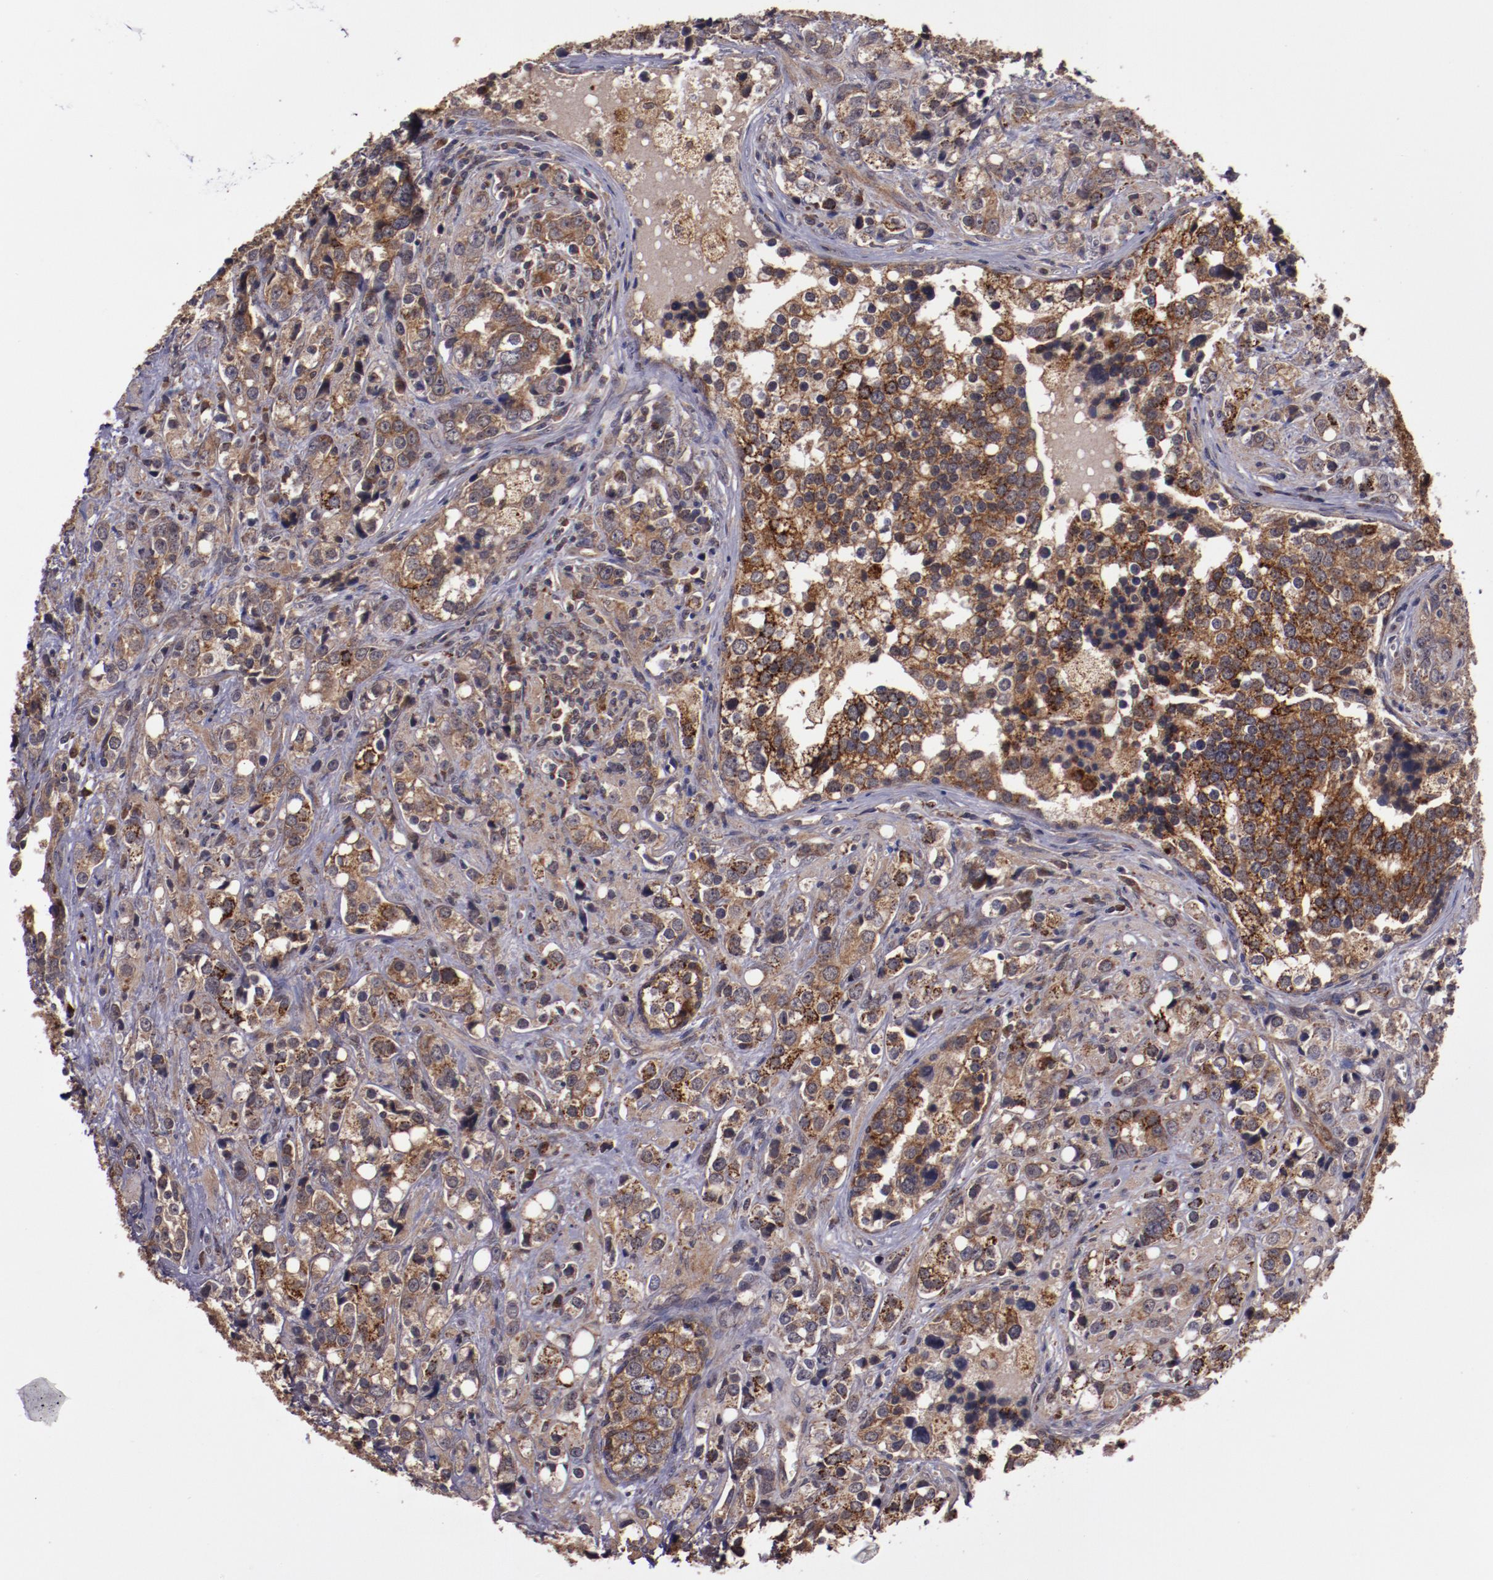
{"staining": {"intensity": "moderate", "quantity": "25%-75%", "location": "cytoplasmic/membranous"}, "tissue": "prostate cancer", "cell_type": "Tumor cells", "image_type": "cancer", "snomed": [{"axis": "morphology", "description": "Adenocarcinoma, High grade"}, {"axis": "topography", "description": "Prostate"}], "caption": "Immunohistochemistry (IHC) image of neoplastic tissue: prostate cancer (adenocarcinoma (high-grade)) stained using immunohistochemistry displays medium levels of moderate protein expression localized specifically in the cytoplasmic/membranous of tumor cells, appearing as a cytoplasmic/membranous brown color.", "gene": "FTSJ1", "patient": {"sex": "male", "age": 71}}